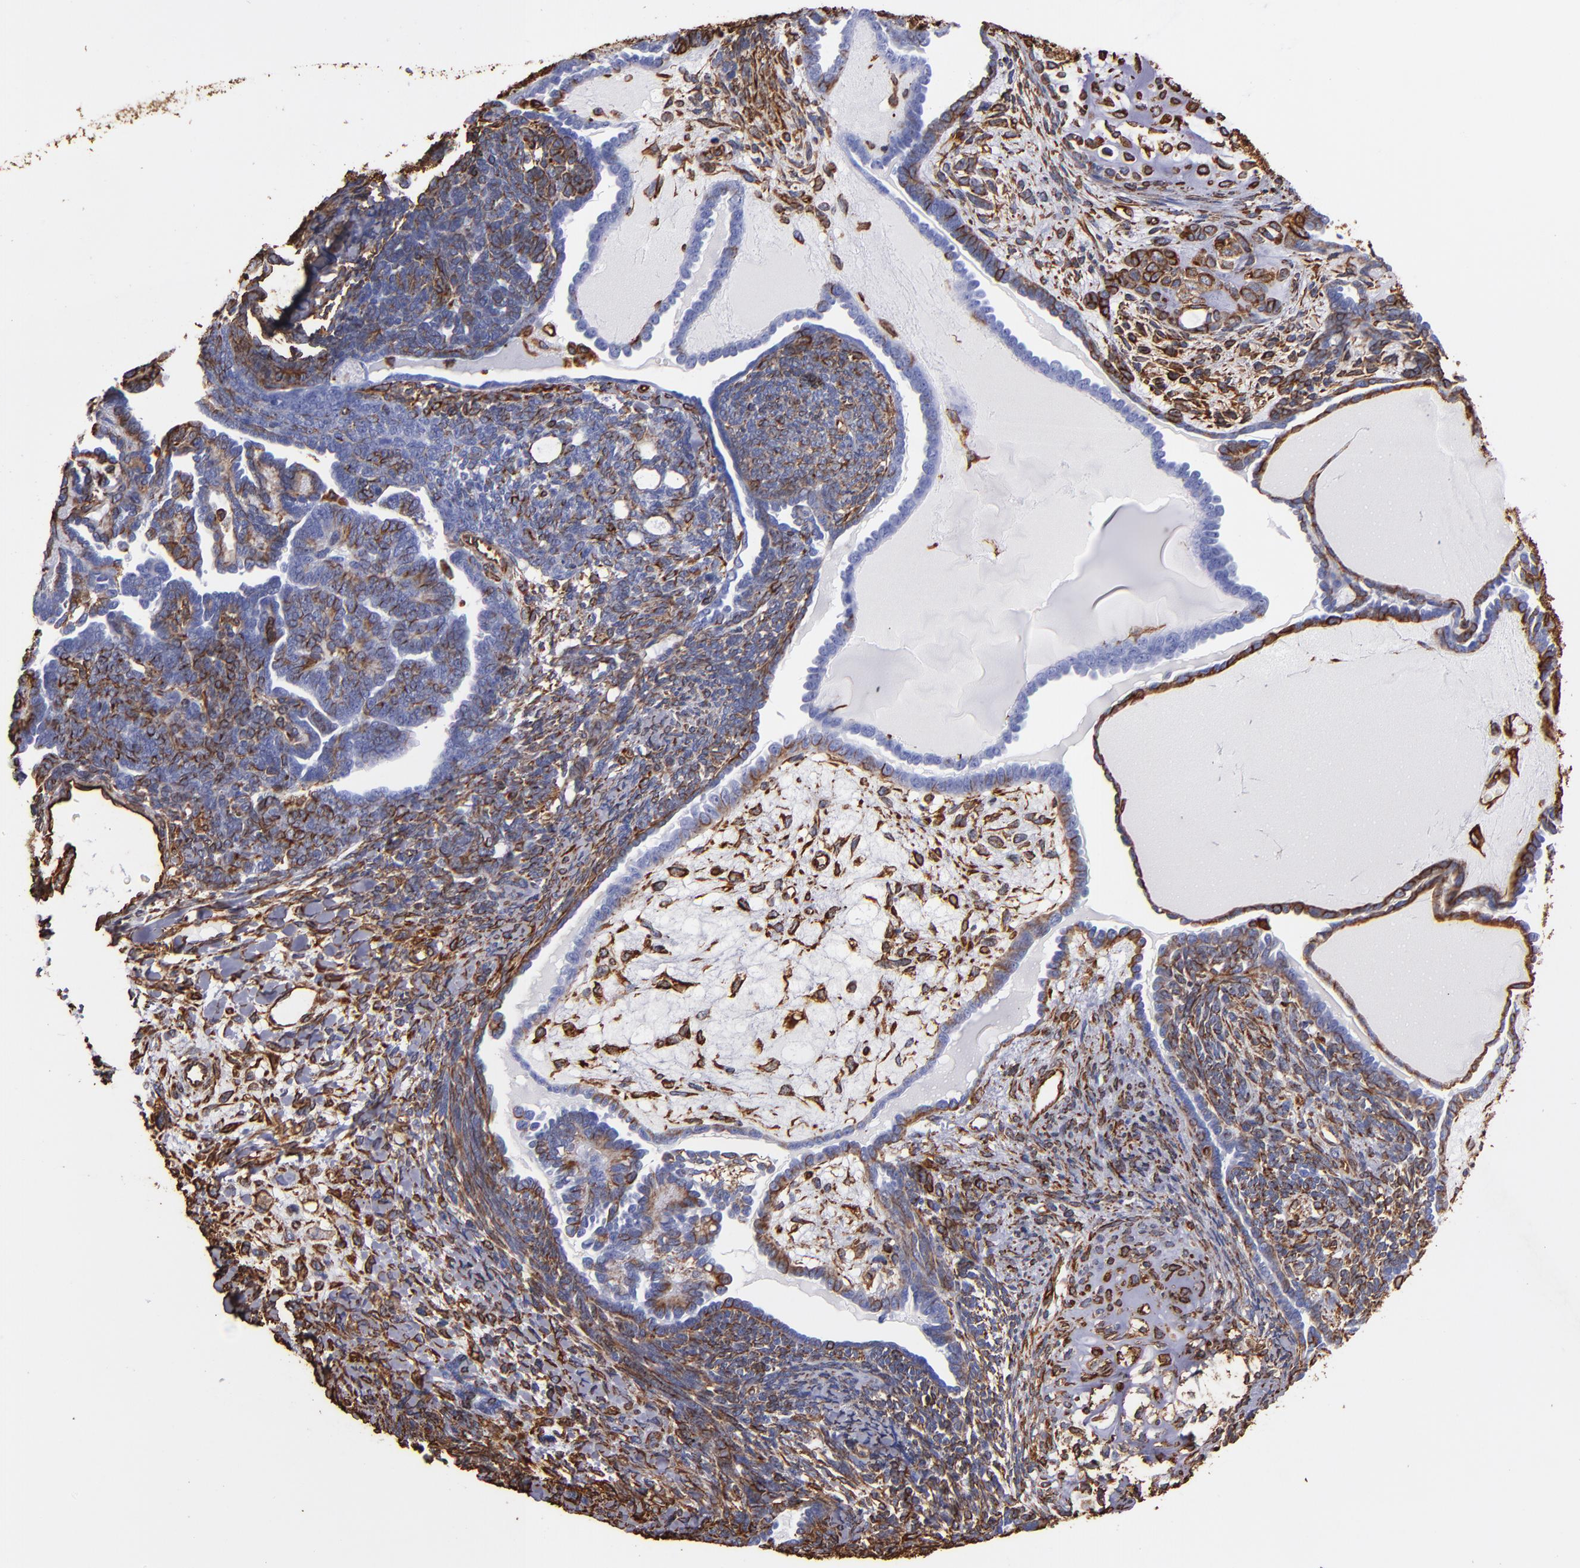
{"staining": {"intensity": "strong", "quantity": "25%-75%", "location": "cytoplasmic/membranous,nuclear"}, "tissue": "endometrial cancer", "cell_type": "Tumor cells", "image_type": "cancer", "snomed": [{"axis": "morphology", "description": "Neoplasm, malignant, NOS"}, {"axis": "topography", "description": "Endometrium"}], "caption": "Strong cytoplasmic/membranous and nuclear protein staining is seen in about 25%-75% of tumor cells in endometrial neoplasm (malignant).", "gene": "VIM", "patient": {"sex": "female", "age": 74}}